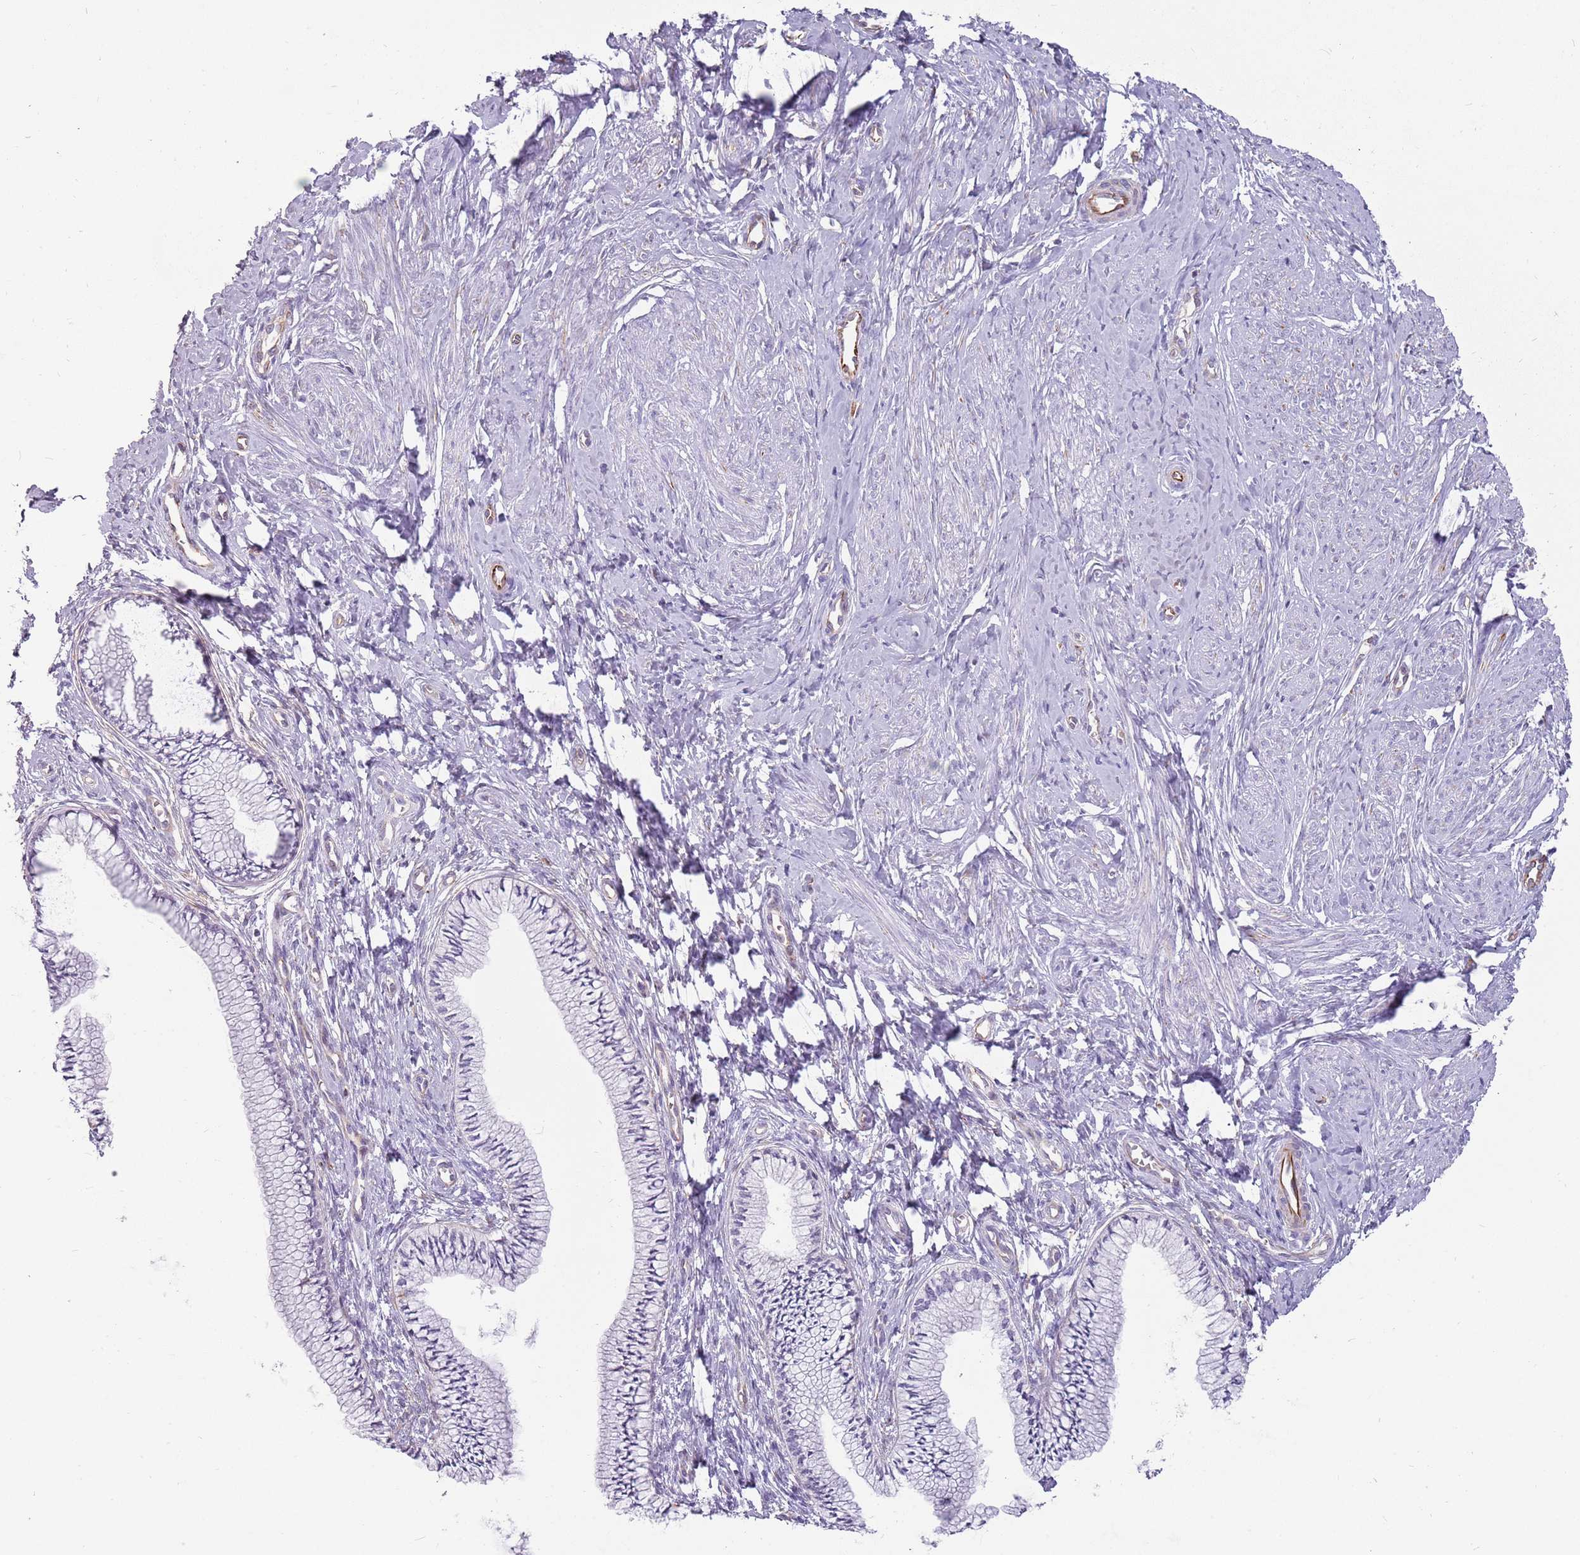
{"staining": {"intensity": "negative", "quantity": "none", "location": "none"}, "tissue": "cervix", "cell_type": "Glandular cells", "image_type": "normal", "snomed": [{"axis": "morphology", "description": "Normal tissue, NOS"}, {"axis": "topography", "description": "Cervix"}], "caption": "Cervix was stained to show a protein in brown. There is no significant expression in glandular cells. (DAB immunohistochemistry (IHC) visualized using brightfield microscopy, high magnification).", "gene": "ENSG00000271254", "patient": {"sex": "female", "age": 36}}